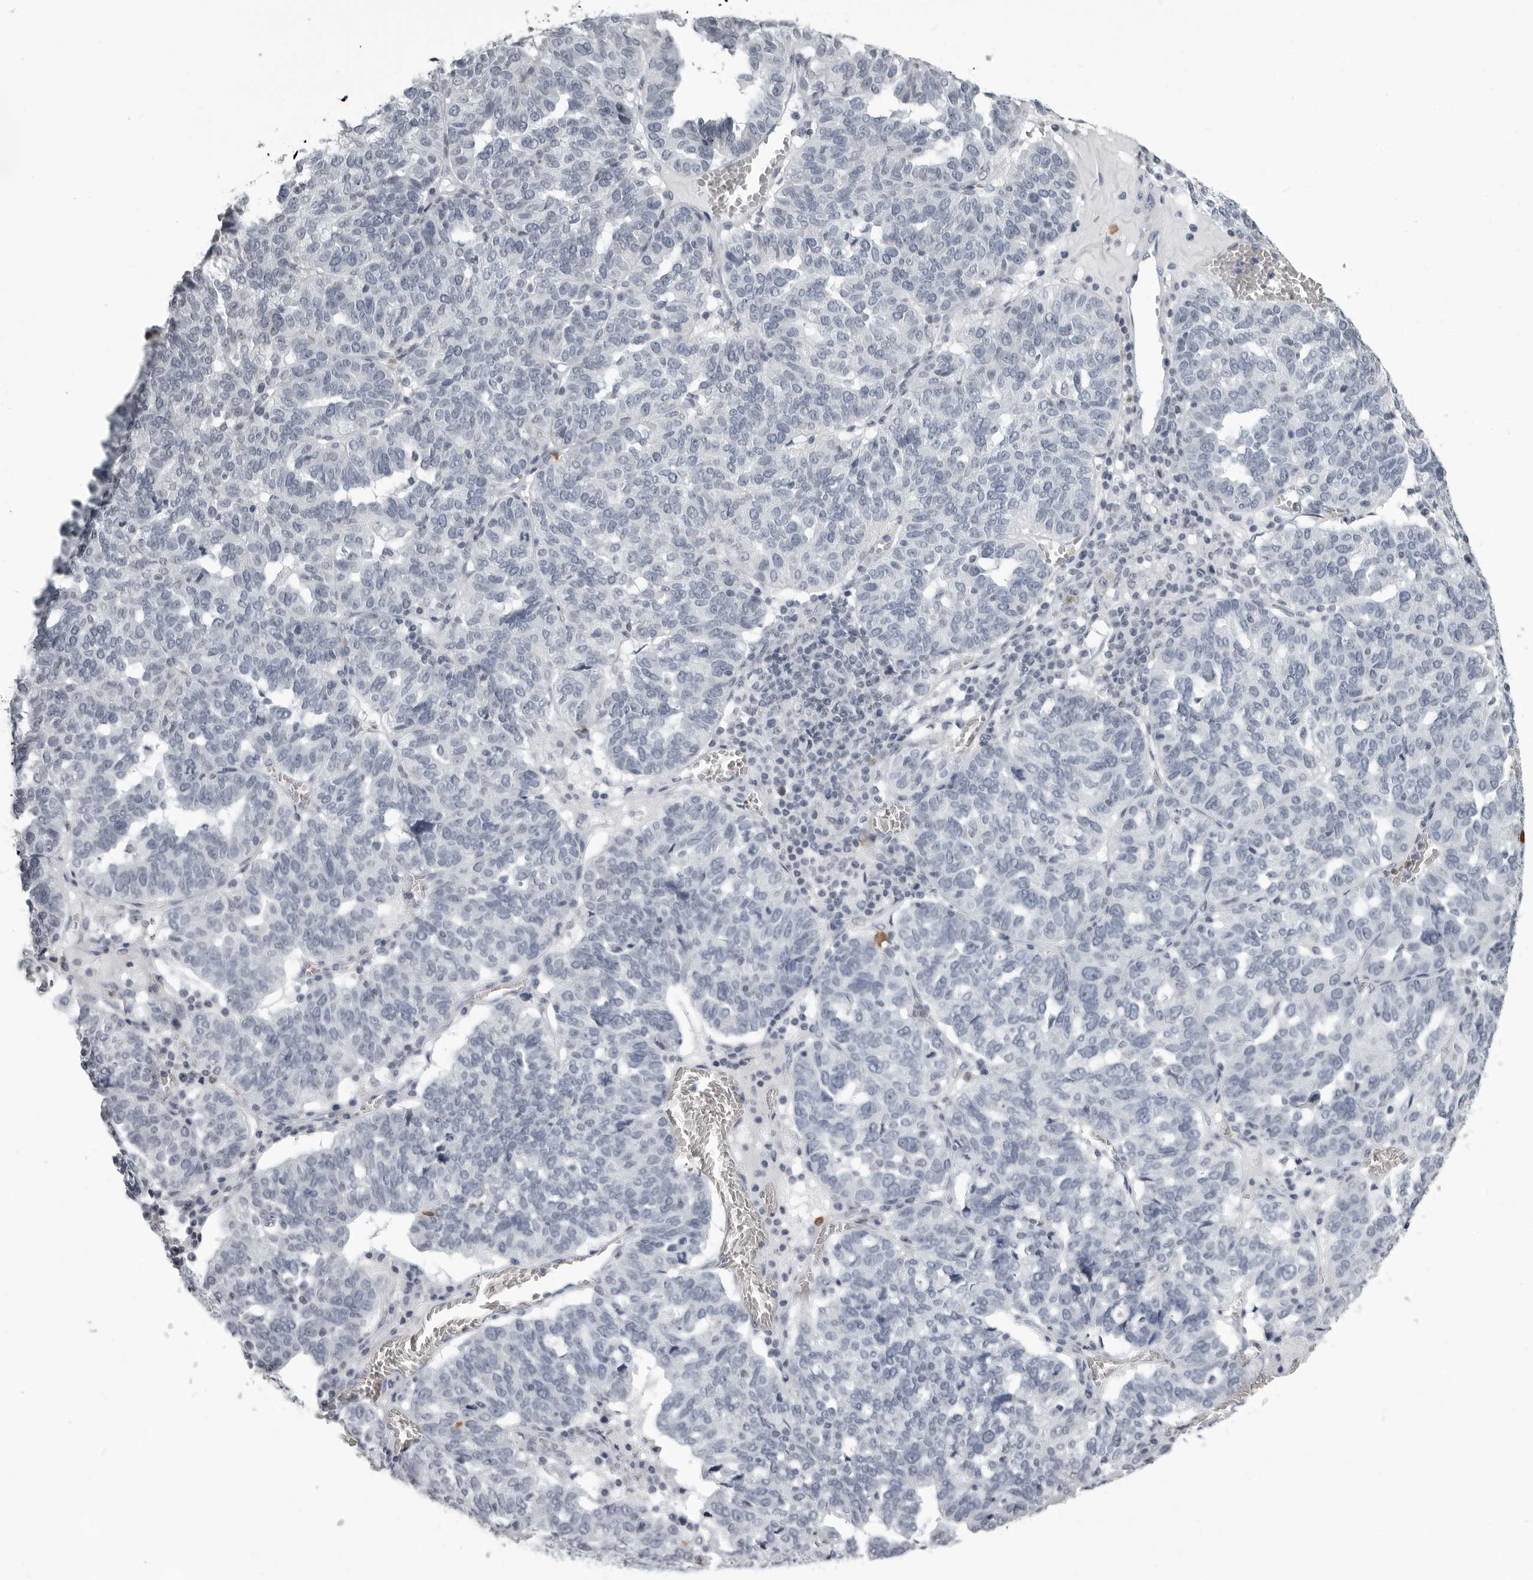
{"staining": {"intensity": "negative", "quantity": "none", "location": "none"}, "tissue": "ovarian cancer", "cell_type": "Tumor cells", "image_type": "cancer", "snomed": [{"axis": "morphology", "description": "Cystadenocarcinoma, serous, NOS"}, {"axis": "topography", "description": "Ovary"}], "caption": "DAB immunohistochemical staining of ovarian serous cystadenocarcinoma exhibits no significant positivity in tumor cells. The staining is performed using DAB (3,3'-diaminobenzidine) brown chromogen with nuclei counter-stained in using hematoxylin.", "gene": "RTCA", "patient": {"sex": "female", "age": 59}}